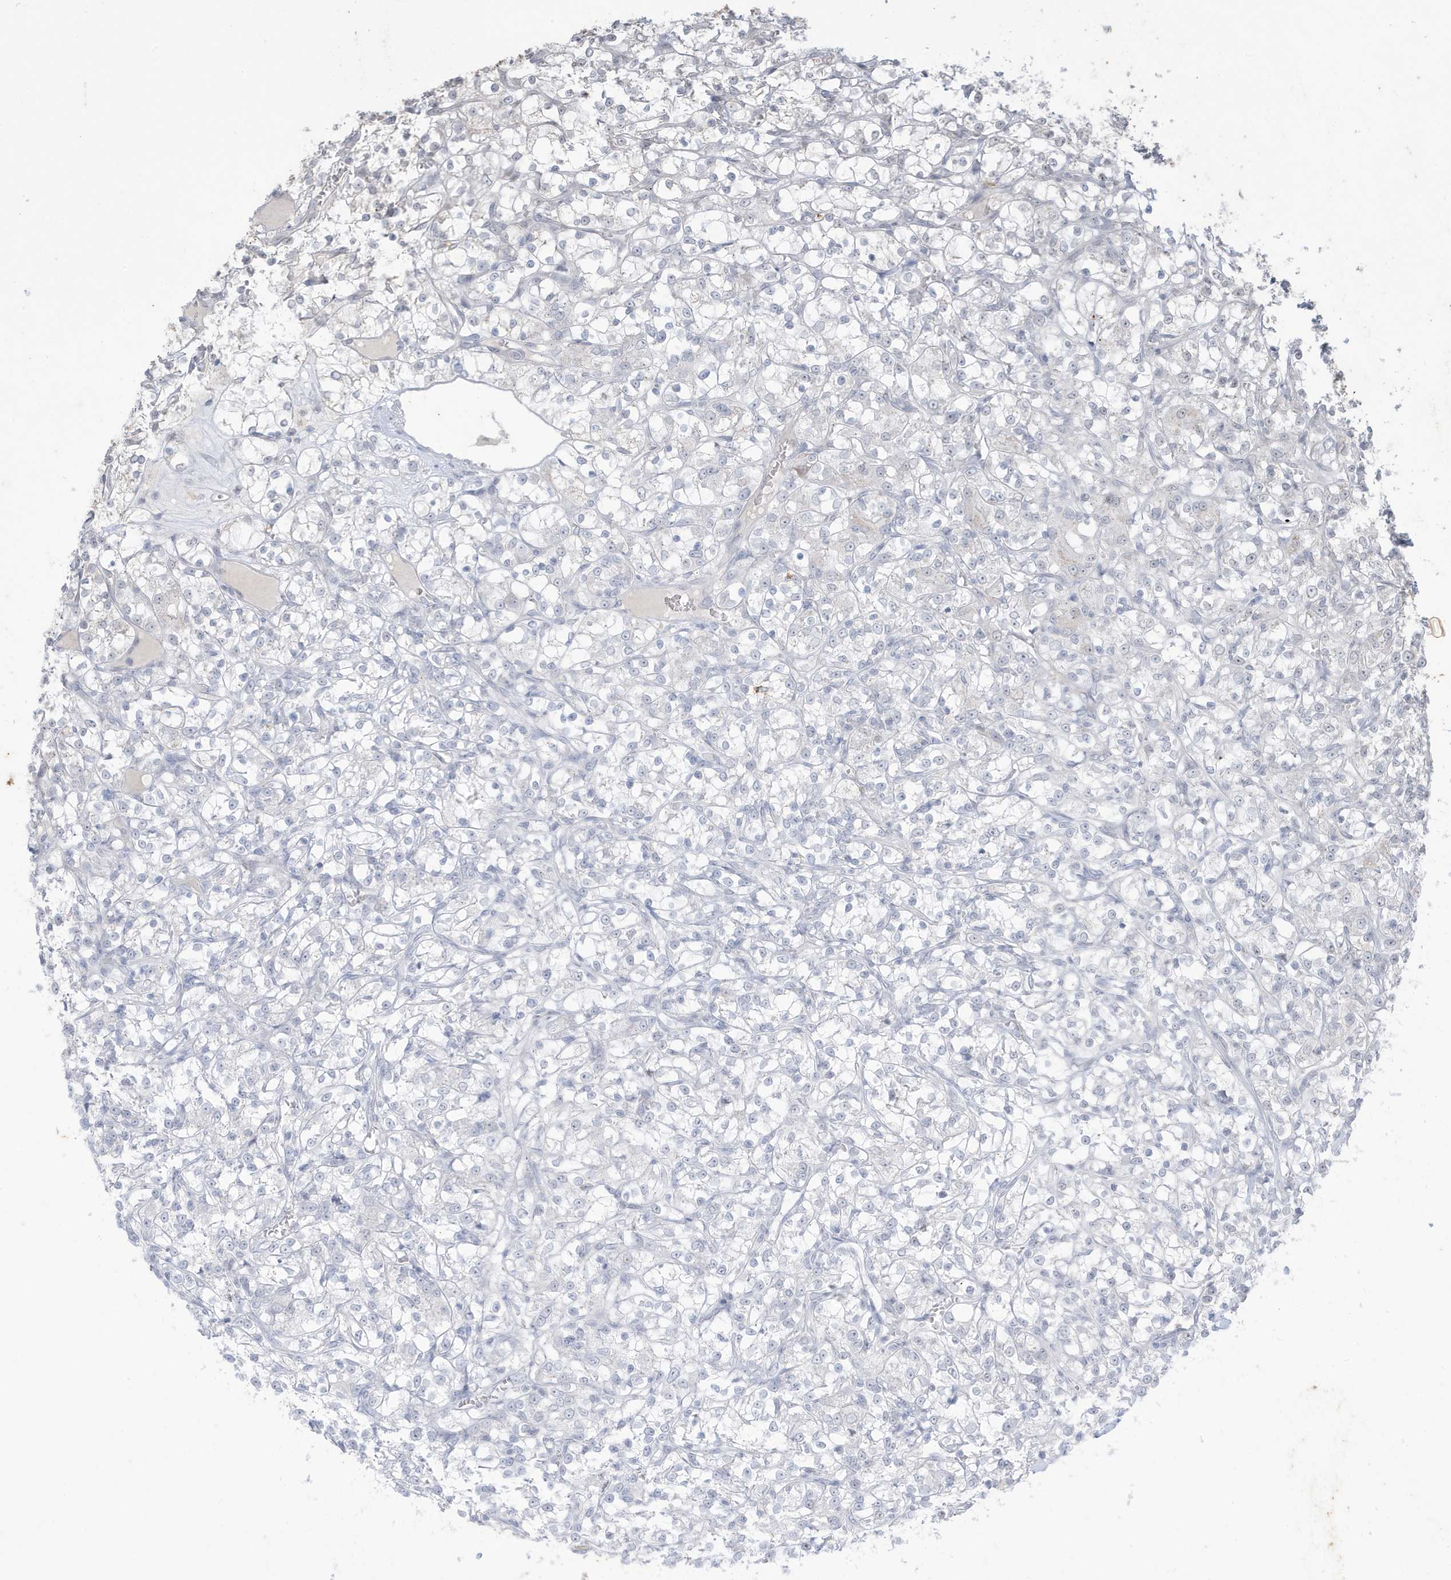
{"staining": {"intensity": "negative", "quantity": "none", "location": "none"}, "tissue": "renal cancer", "cell_type": "Tumor cells", "image_type": "cancer", "snomed": [{"axis": "morphology", "description": "Adenocarcinoma, NOS"}, {"axis": "topography", "description": "Kidney"}], "caption": "The image reveals no significant positivity in tumor cells of renal cancer.", "gene": "FNDC1", "patient": {"sex": "female", "age": 69}}